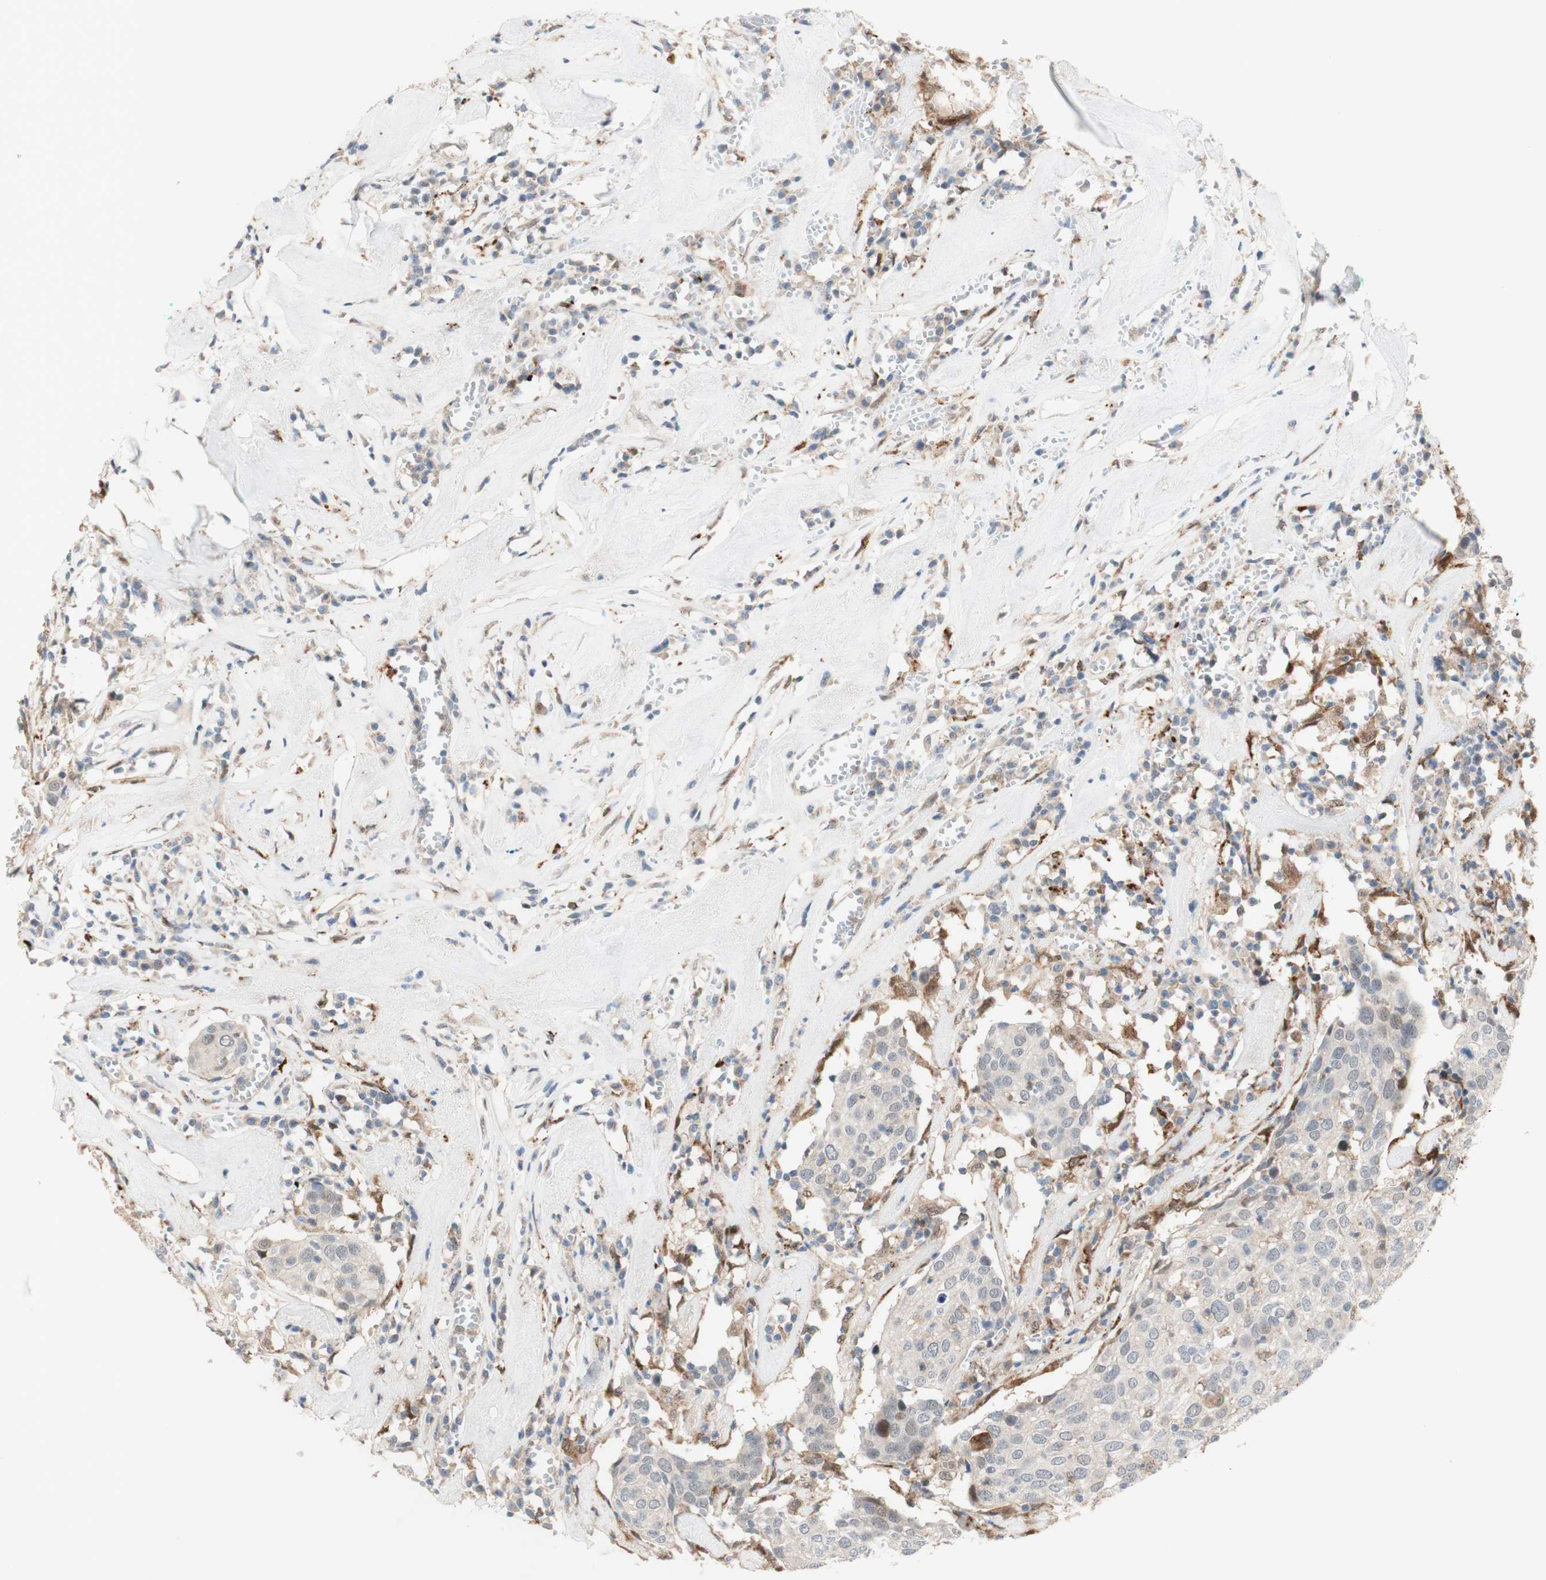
{"staining": {"intensity": "negative", "quantity": "none", "location": "none"}, "tissue": "head and neck cancer", "cell_type": "Tumor cells", "image_type": "cancer", "snomed": [{"axis": "morphology", "description": "Adenocarcinoma, NOS"}, {"axis": "topography", "description": "Salivary gland"}, {"axis": "topography", "description": "Head-Neck"}], "caption": "Head and neck cancer (adenocarcinoma) was stained to show a protein in brown. There is no significant expression in tumor cells.", "gene": "GAPT", "patient": {"sex": "female", "age": 65}}